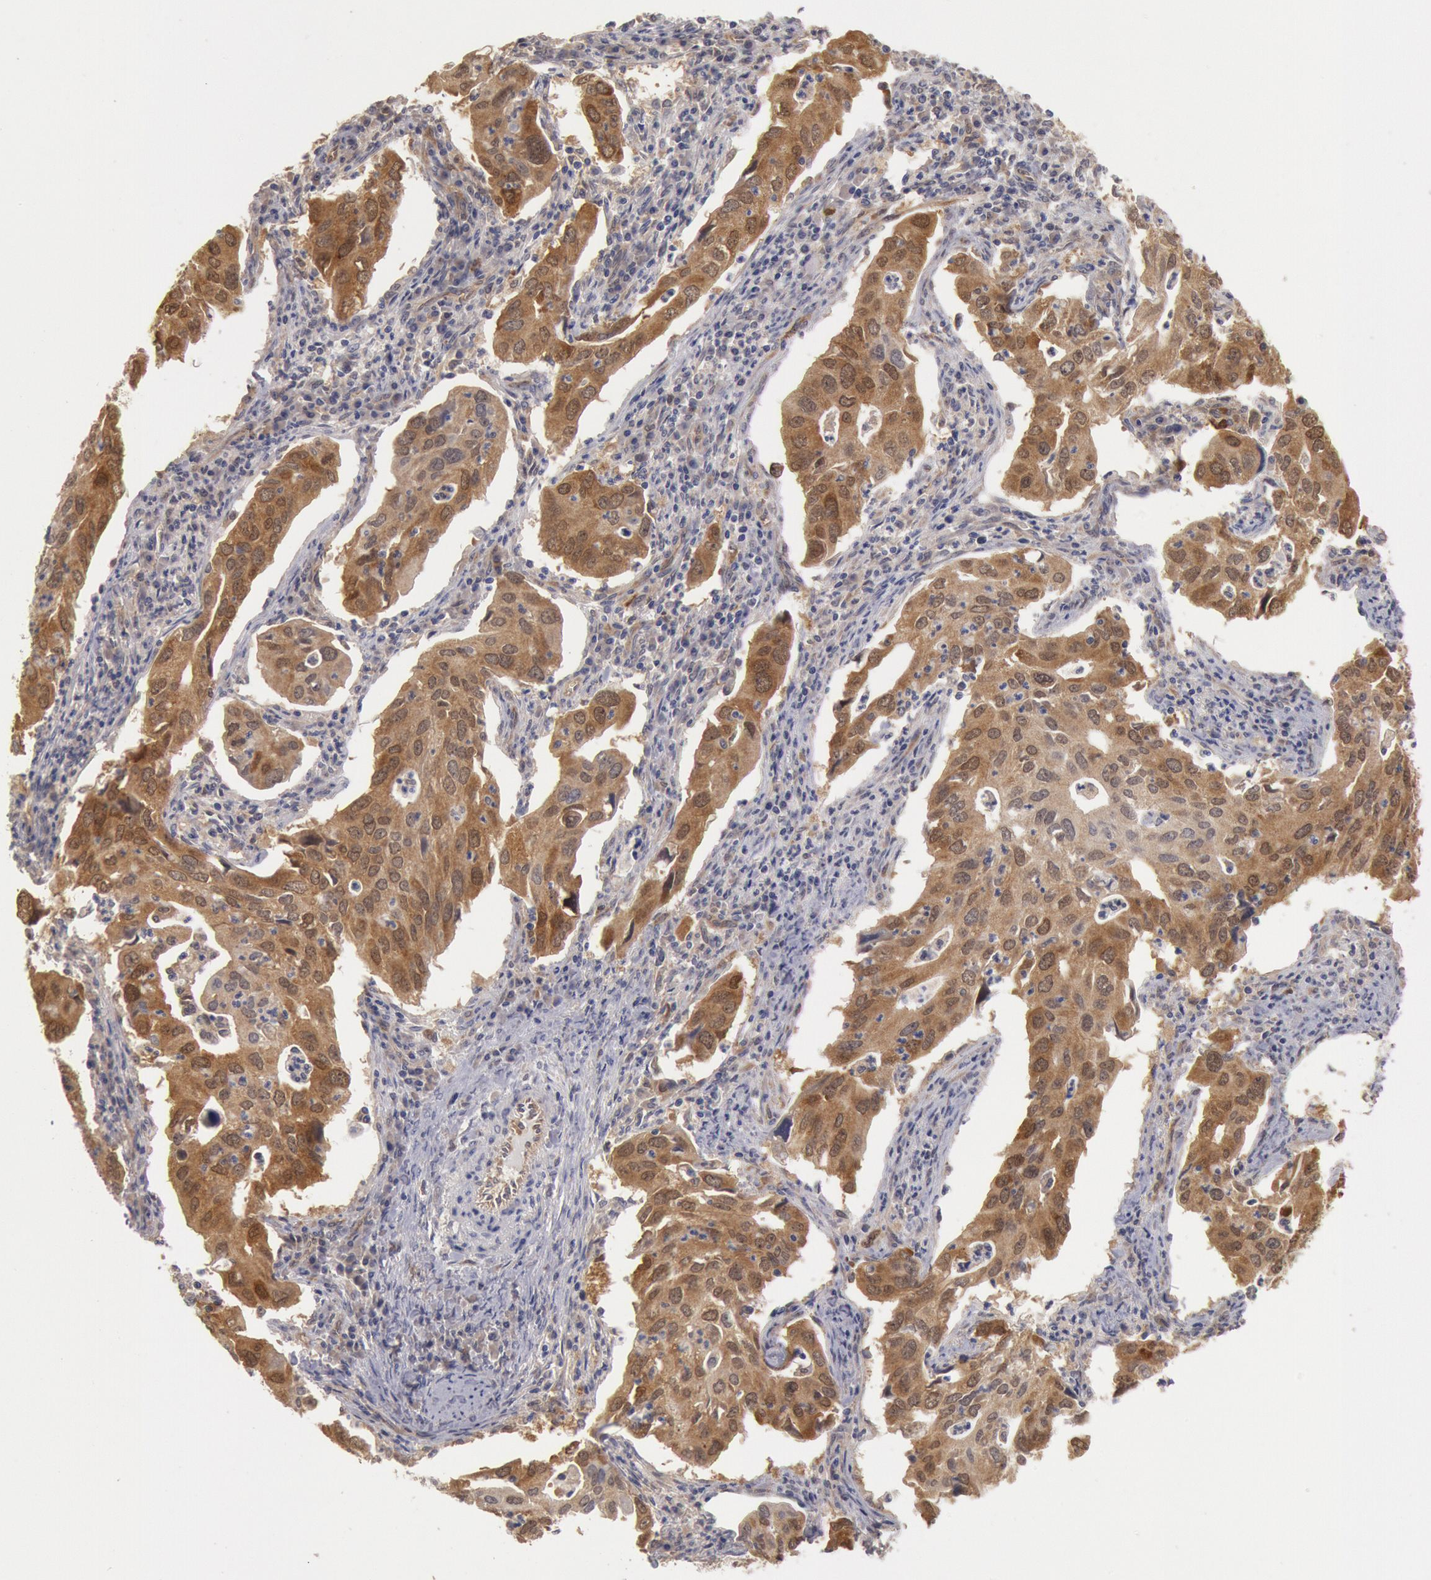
{"staining": {"intensity": "moderate", "quantity": ">75%", "location": "cytoplasmic/membranous"}, "tissue": "lung cancer", "cell_type": "Tumor cells", "image_type": "cancer", "snomed": [{"axis": "morphology", "description": "Adenocarcinoma, NOS"}, {"axis": "topography", "description": "Lung"}], "caption": "Protein staining of adenocarcinoma (lung) tissue displays moderate cytoplasmic/membranous expression in about >75% of tumor cells. The staining was performed using DAB (3,3'-diaminobenzidine) to visualize the protein expression in brown, while the nuclei were stained in blue with hematoxylin (Magnification: 20x).", "gene": "DNAJA1", "patient": {"sex": "male", "age": 48}}